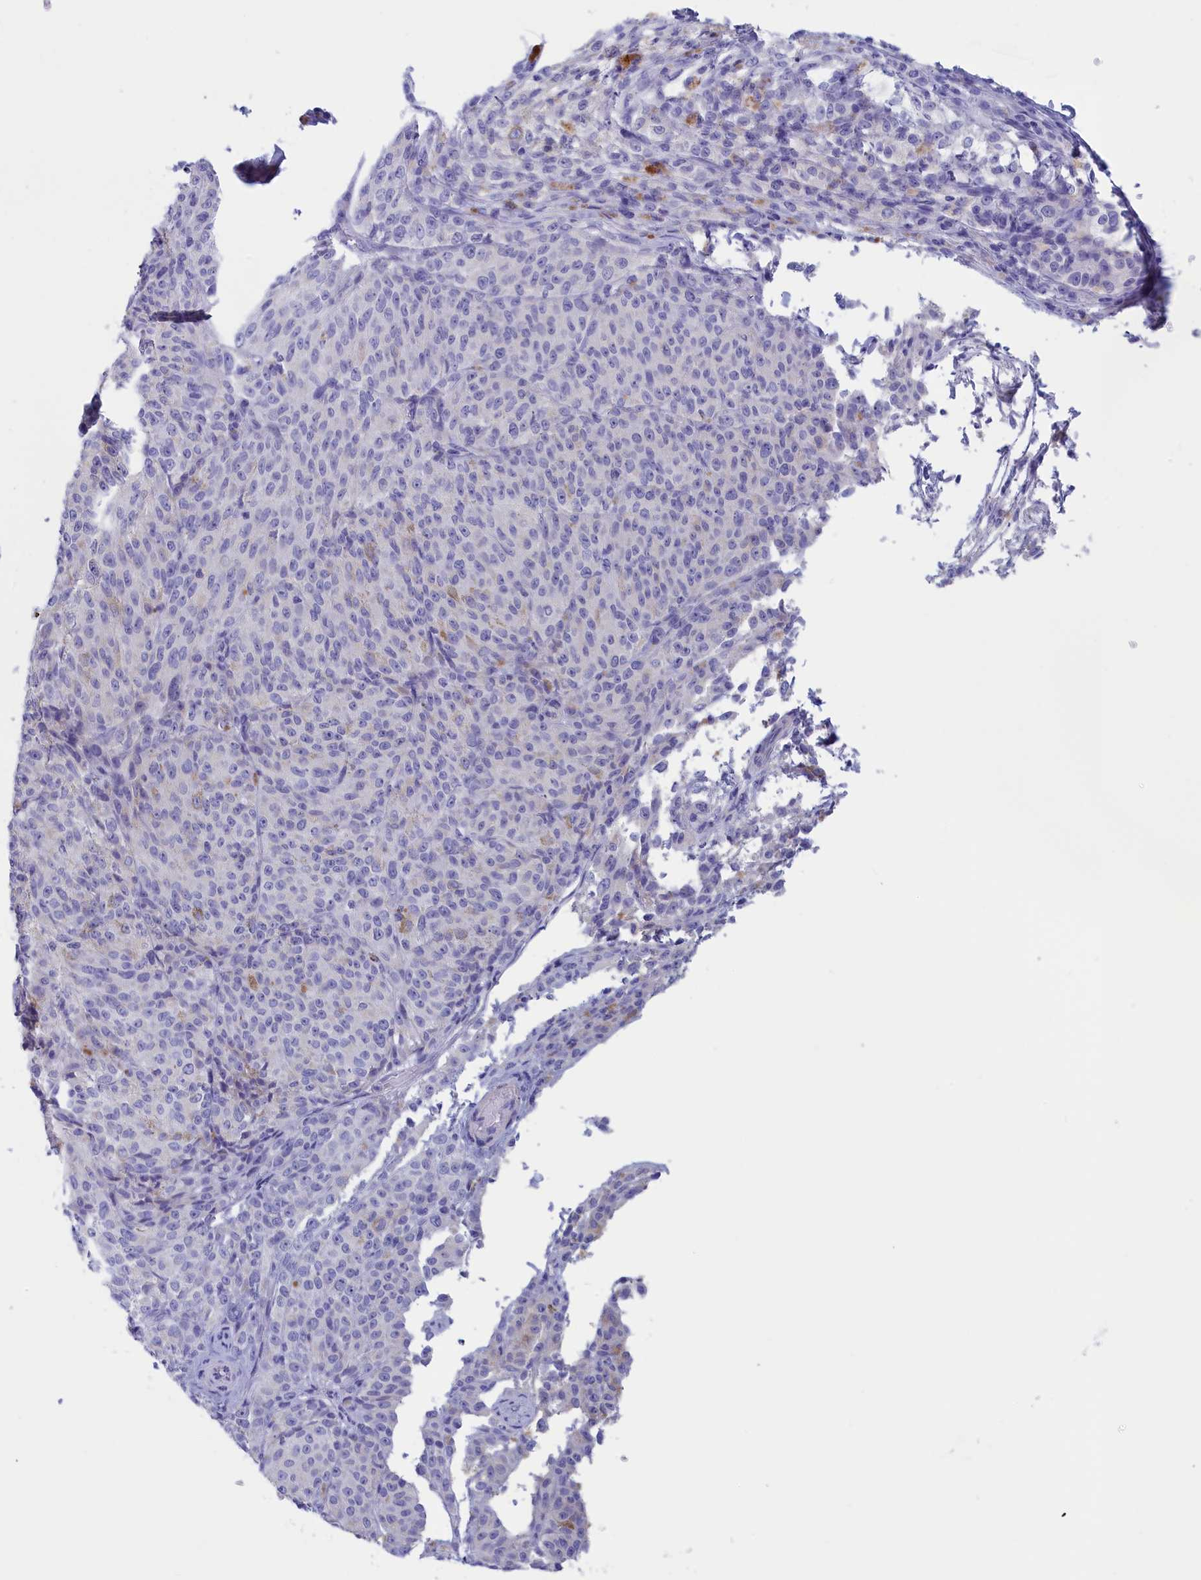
{"staining": {"intensity": "negative", "quantity": "none", "location": "none"}, "tissue": "melanoma", "cell_type": "Tumor cells", "image_type": "cancer", "snomed": [{"axis": "morphology", "description": "Malignant melanoma, NOS"}, {"axis": "topography", "description": "Skin"}], "caption": "DAB immunohistochemical staining of melanoma demonstrates no significant staining in tumor cells. (Stains: DAB immunohistochemistry (IHC) with hematoxylin counter stain, Microscopy: brightfield microscopy at high magnification).", "gene": "ANKRD2", "patient": {"sex": "female", "age": 52}}